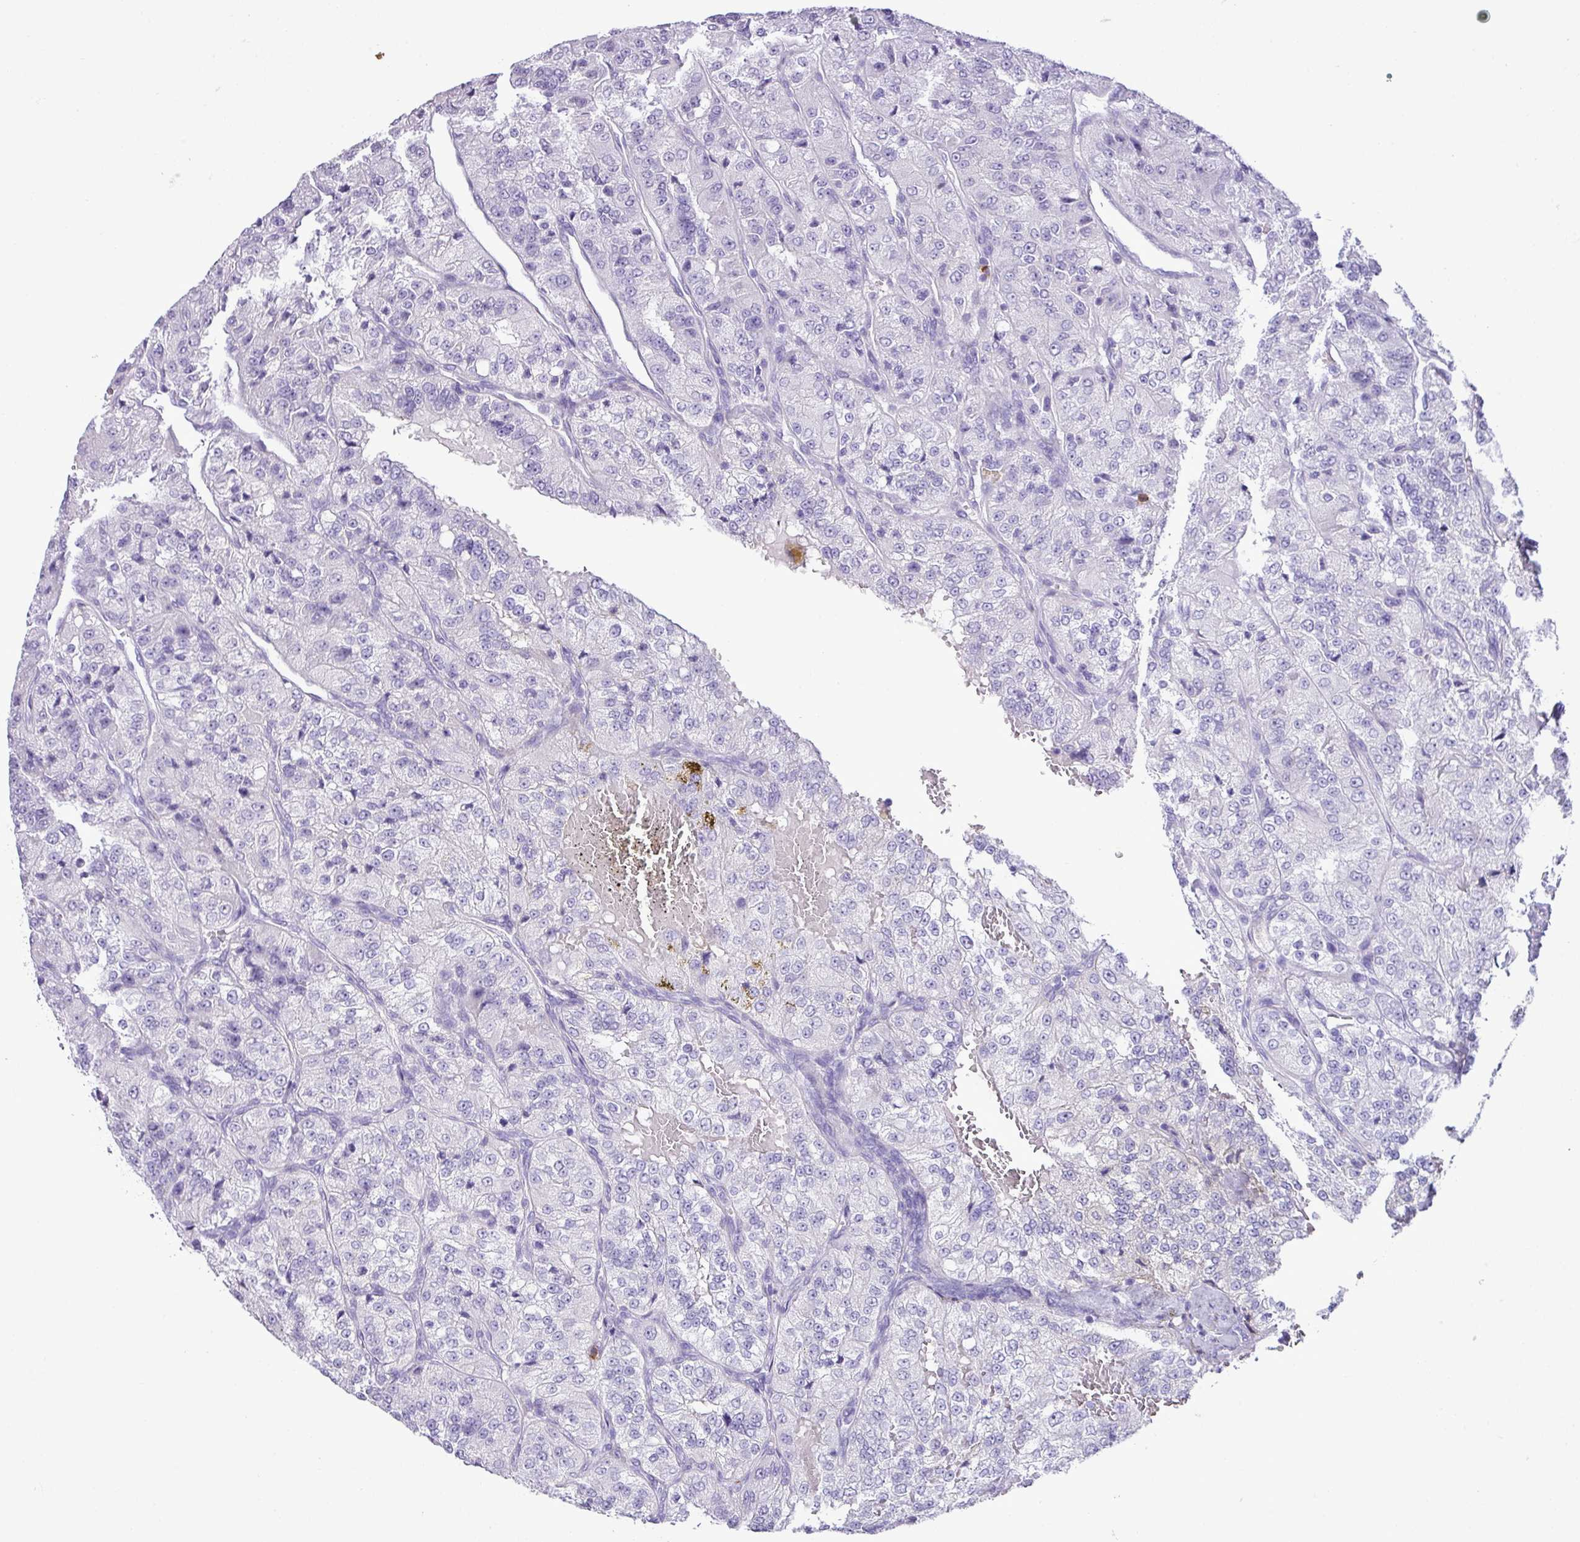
{"staining": {"intensity": "negative", "quantity": "none", "location": "none"}, "tissue": "renal cancer", "cell_type": "Tumor cells", "image_type": "cancer", "snomed": [{"axis": "morphology", "description": "Adenocarcinoma, NOS"}, {"axis": "topography", "description": "Kidney"}], "caption": "There is no significant staining in tumor cells of renal cancer. (DAB (3,3'-diaminobenzidine) immunohistochemistry with hematoxylin counter stain).", "gene": "ZSCAN5A", "patient": {"sex": "female", "age": 63}}